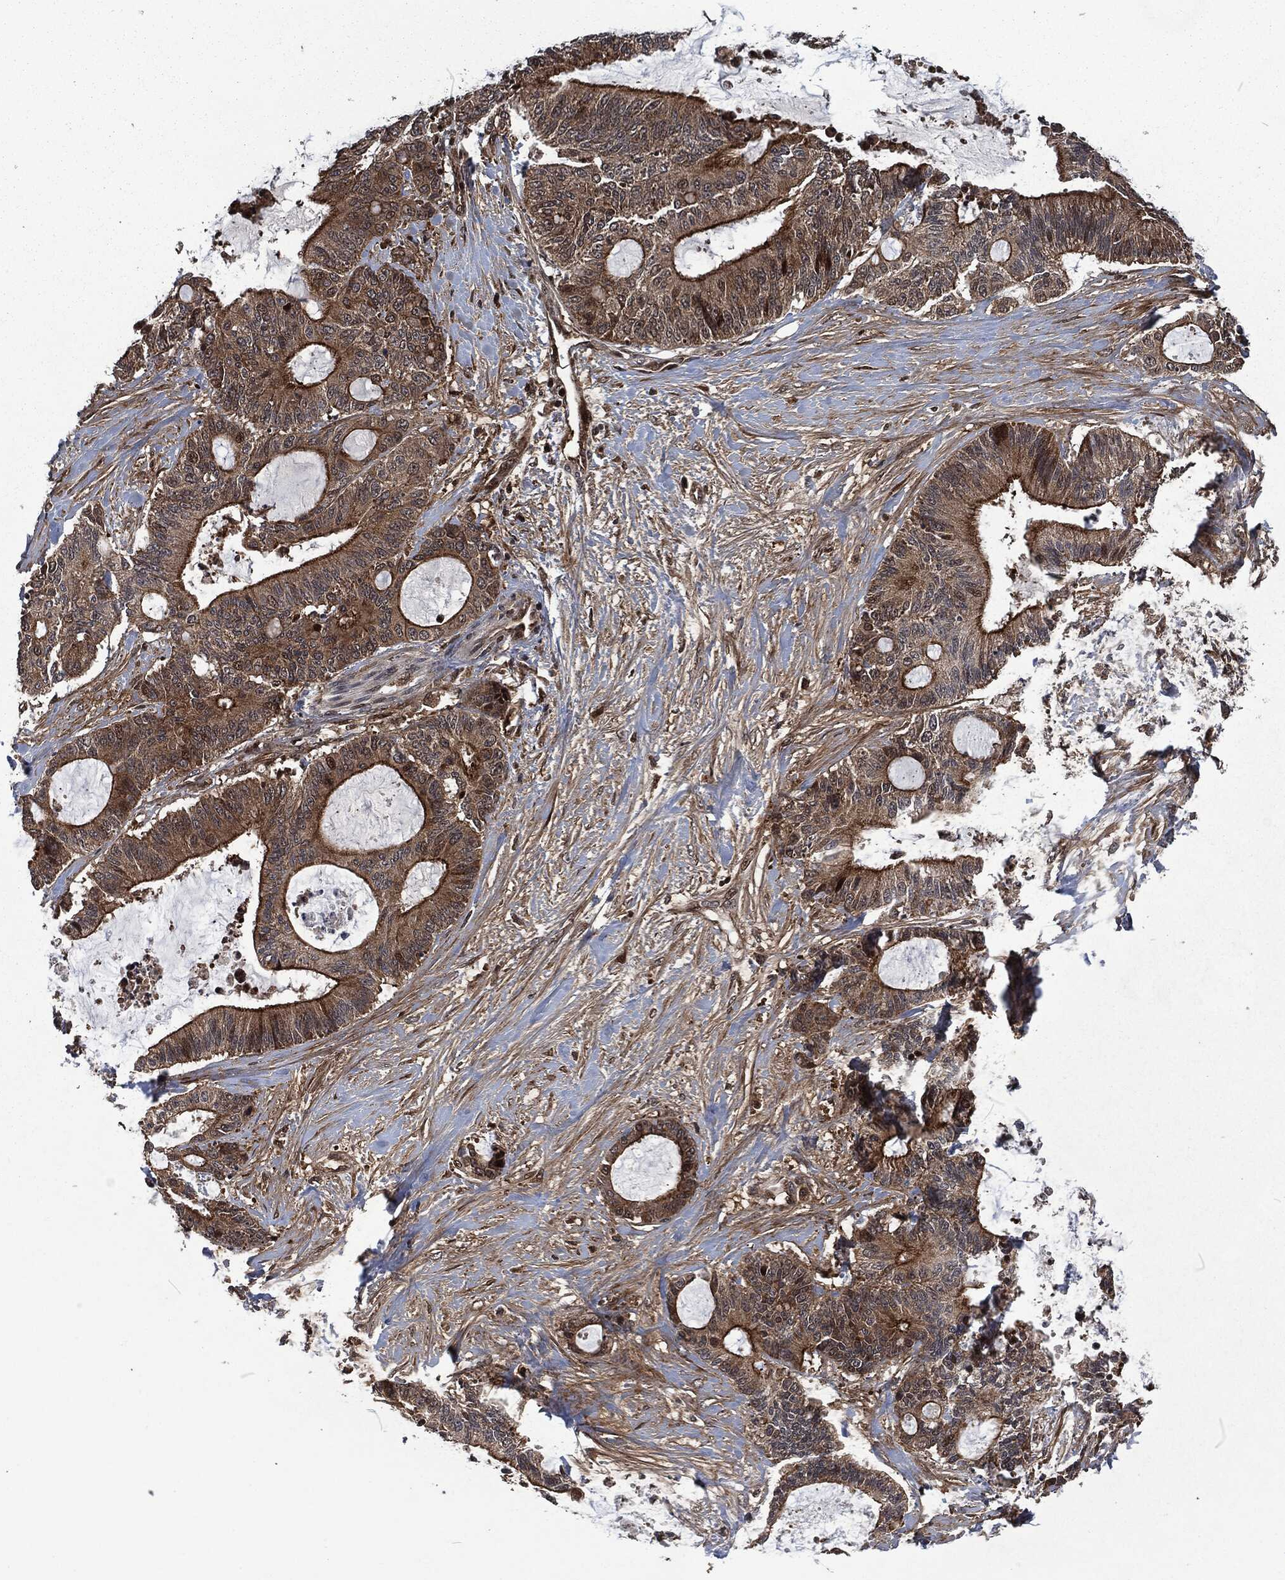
{"staining": {"intensity": "moderate", "quantity": ">75%", "location": "cytoplasmic/membranous"}, "tissue": "liver cancer", "cell_type": "Tumor cells", "image_type": "cancer", "snomed": [{"axis": "morphology", "description": "Cholangiocarcinoma"}, {"axis": "topography", "description": "Liver"}], "caption": "Moderate cytoplasmic/membranous positivity for a protein is seen in about >75% of tumor cells of liver cancer (cholangiocarcinoma) using immunohistochemistry.", "gene": "CMPK2", "patient": {"sex": "female", "age": 73}}